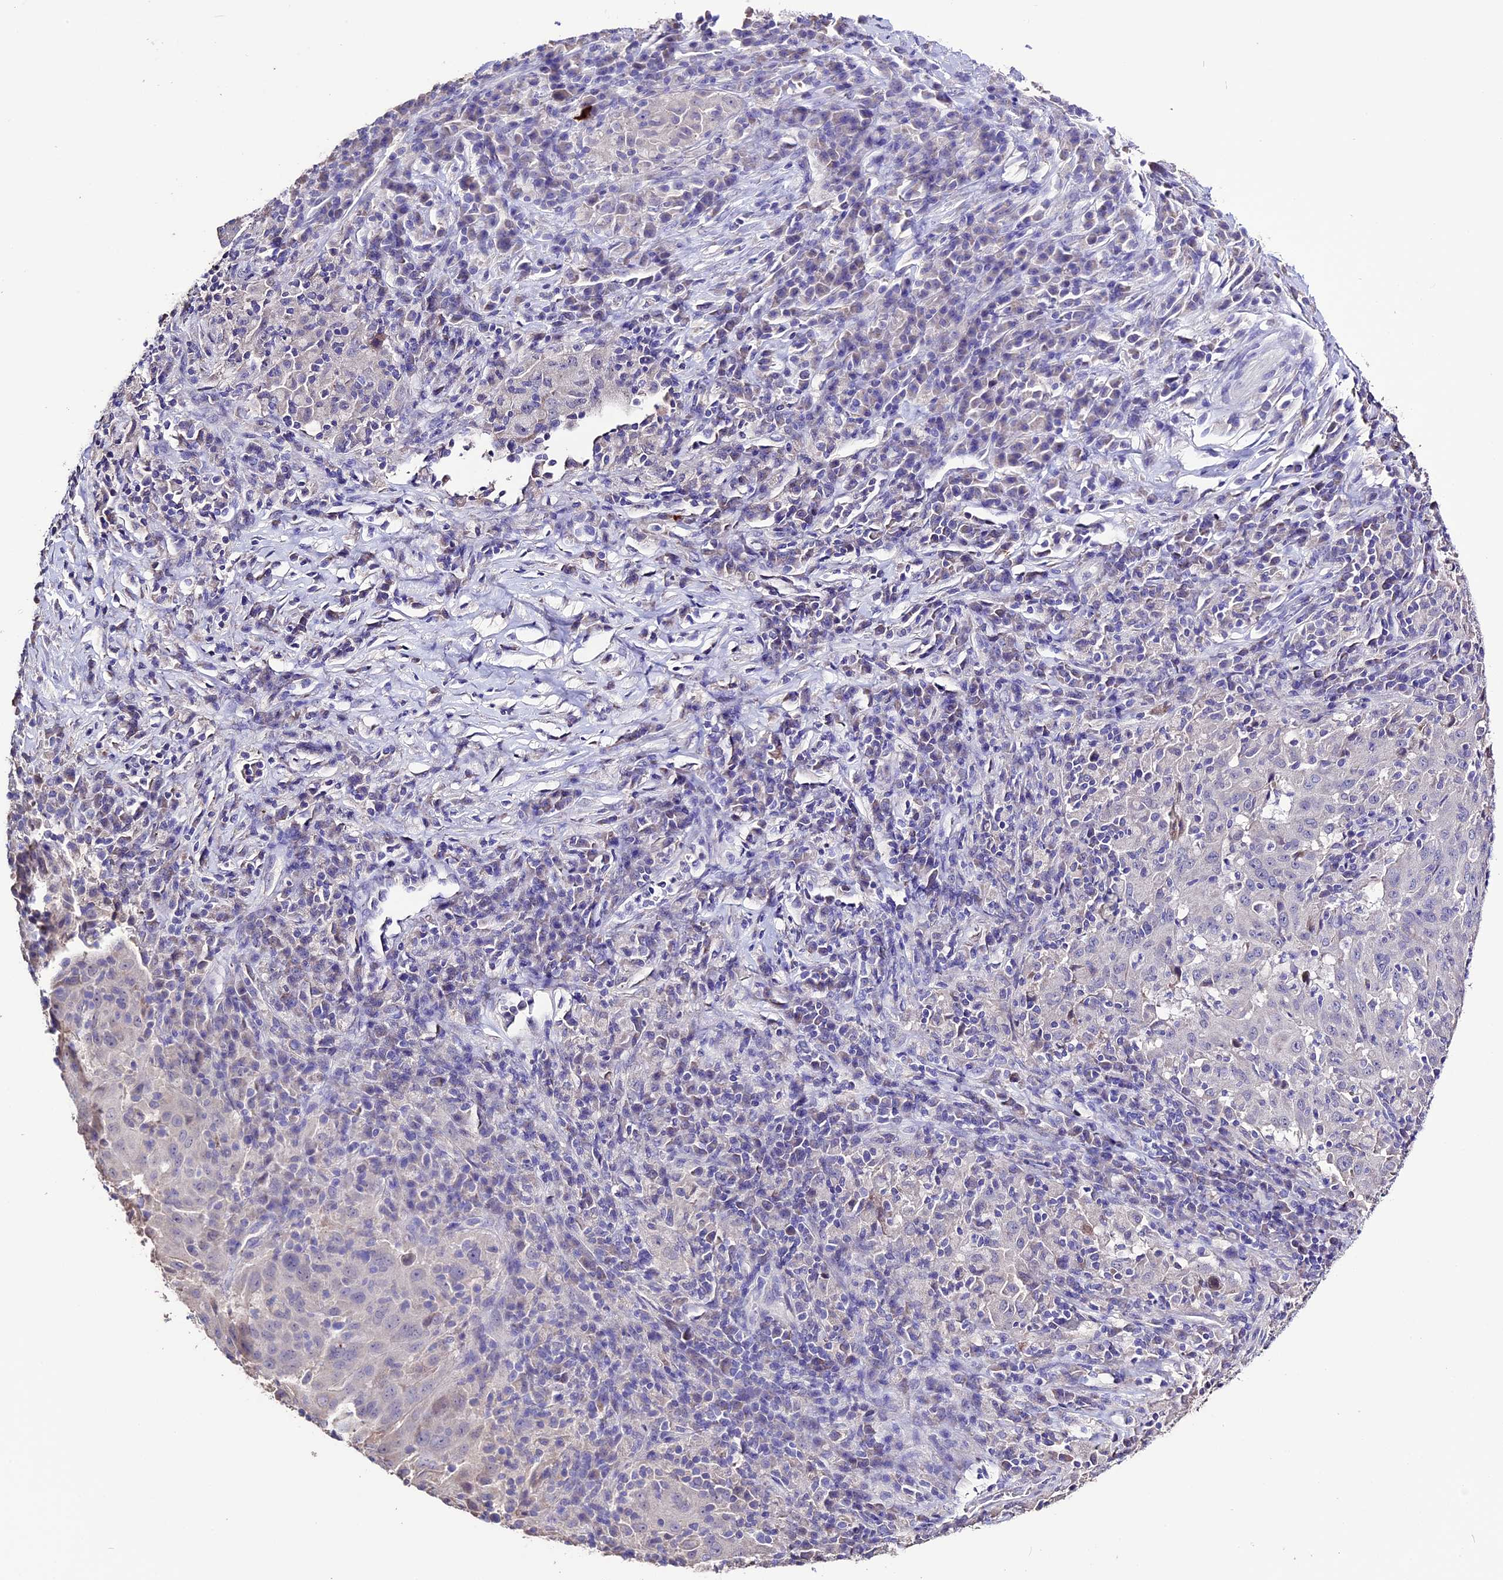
{"staining": {"intensity": "negative", "quantity": "none", "location": "none"}, "tissue": "pancreatic cancer", "cell_type": "Tumor cells", "image_type": "cancer", "snomed": [{"axis": "morphology", "description": "Adenocarcinoma, NOS"}, {"axis": "topography", "description": "Pancreas"}], "caption": "Photomicrograph shows no protein positivity in tumor cells of adenocarcinoma (pancreatic) tissue.", "gene": "DIS3L", "patient": {"sex": "male", "age": 63}}